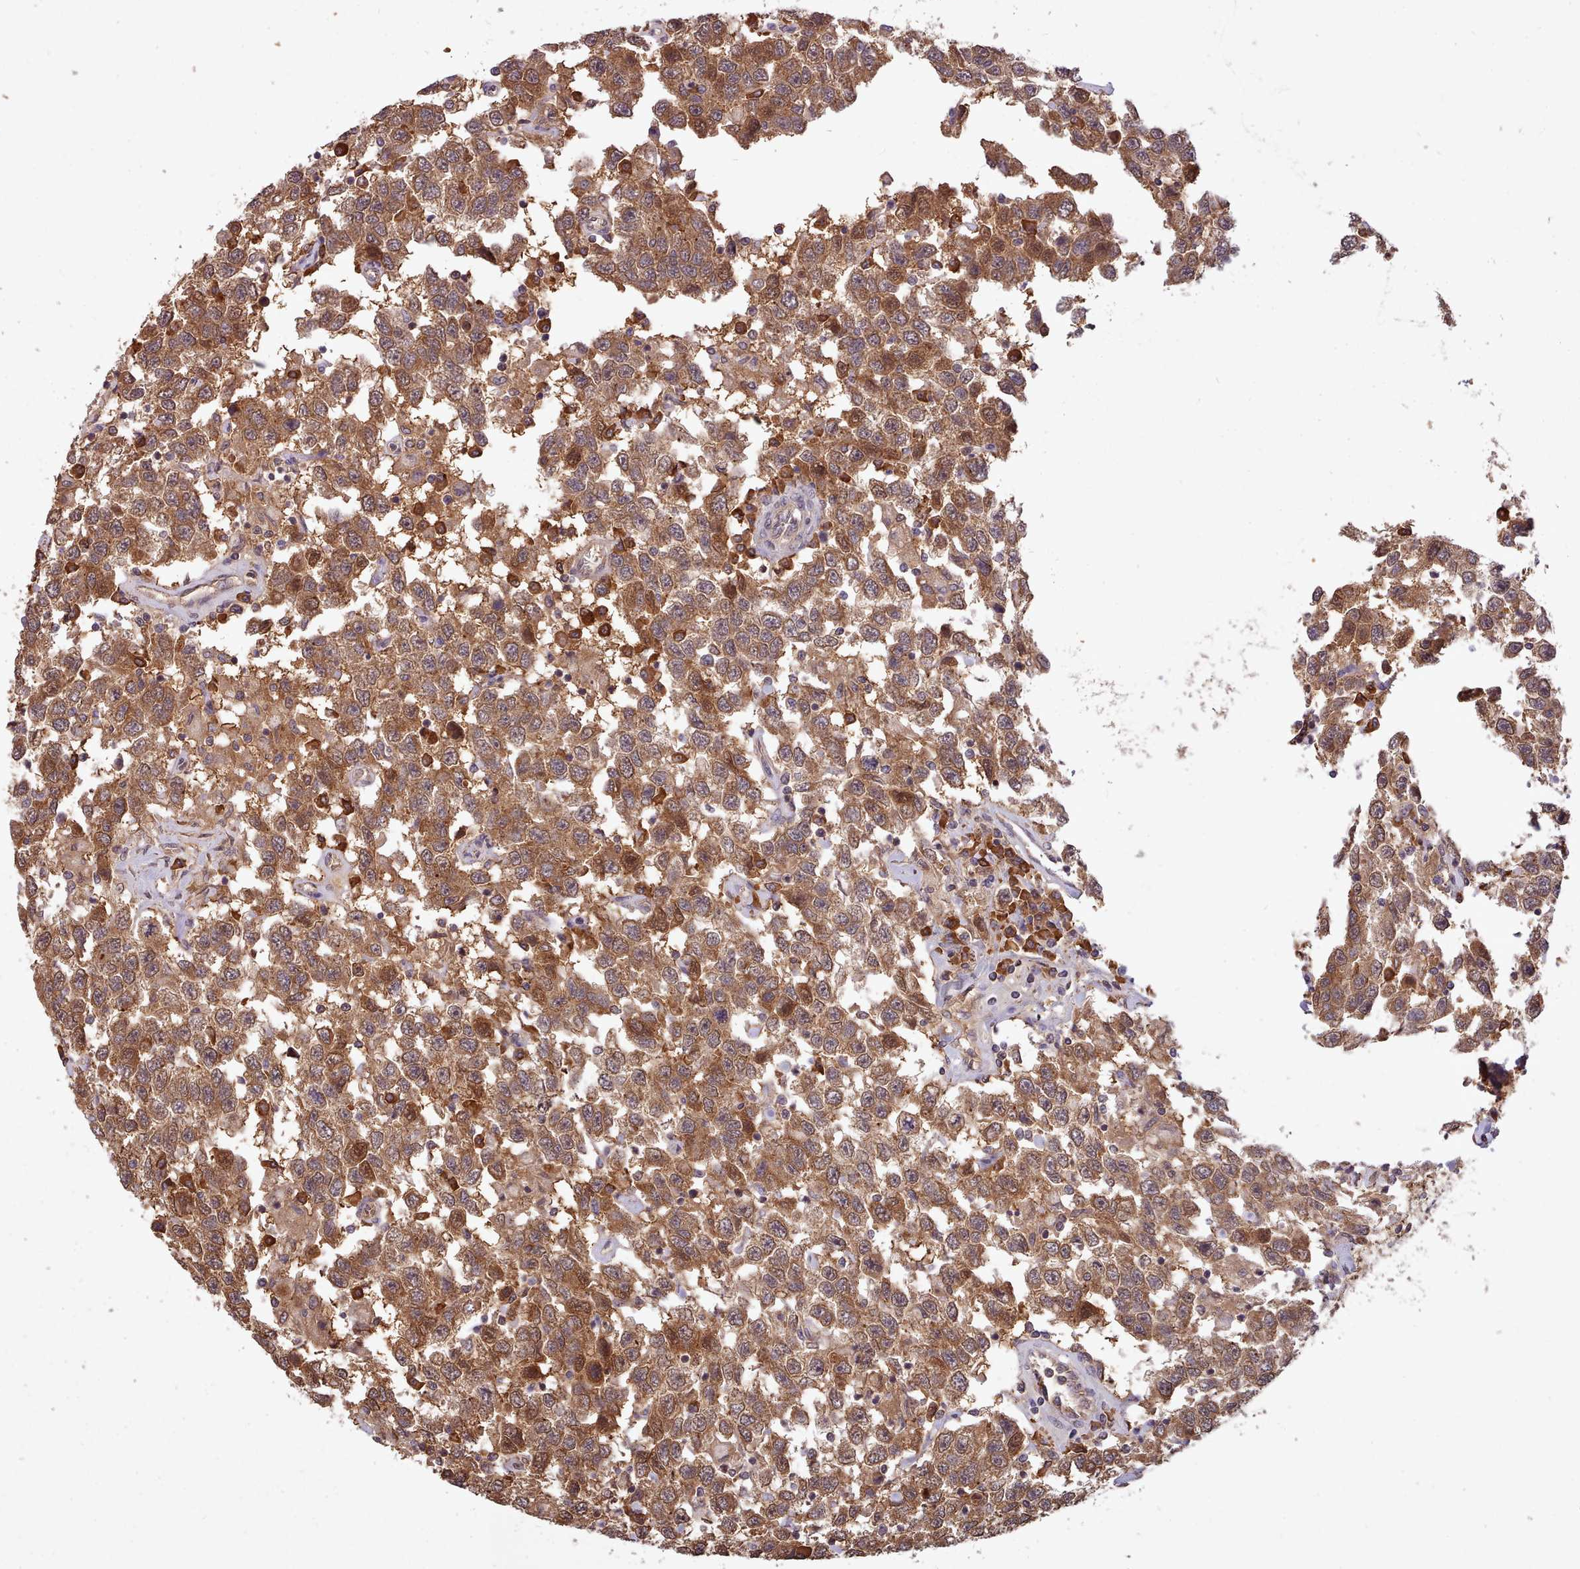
{"staining": {"intensity": "moderate", "quantity": ">75%", "location": "cytoplasmic/membranous"}, "tissue": "testis cancer", "cell_type": "Tumor cells", "image_type": "cancer", "snomed": [{"axis": "morphology", "description": "Seminoma, NOS"}, {"axis": "topography", "description": "Testis"}], "caption": "Testis cancer stained with a brown dye displays moderate cytoplasmic/membranous positive positivity in approximately >75% of tumor cells.", "gene": "PIP4P1", "patient": {"sex": "male", "age": 41}}